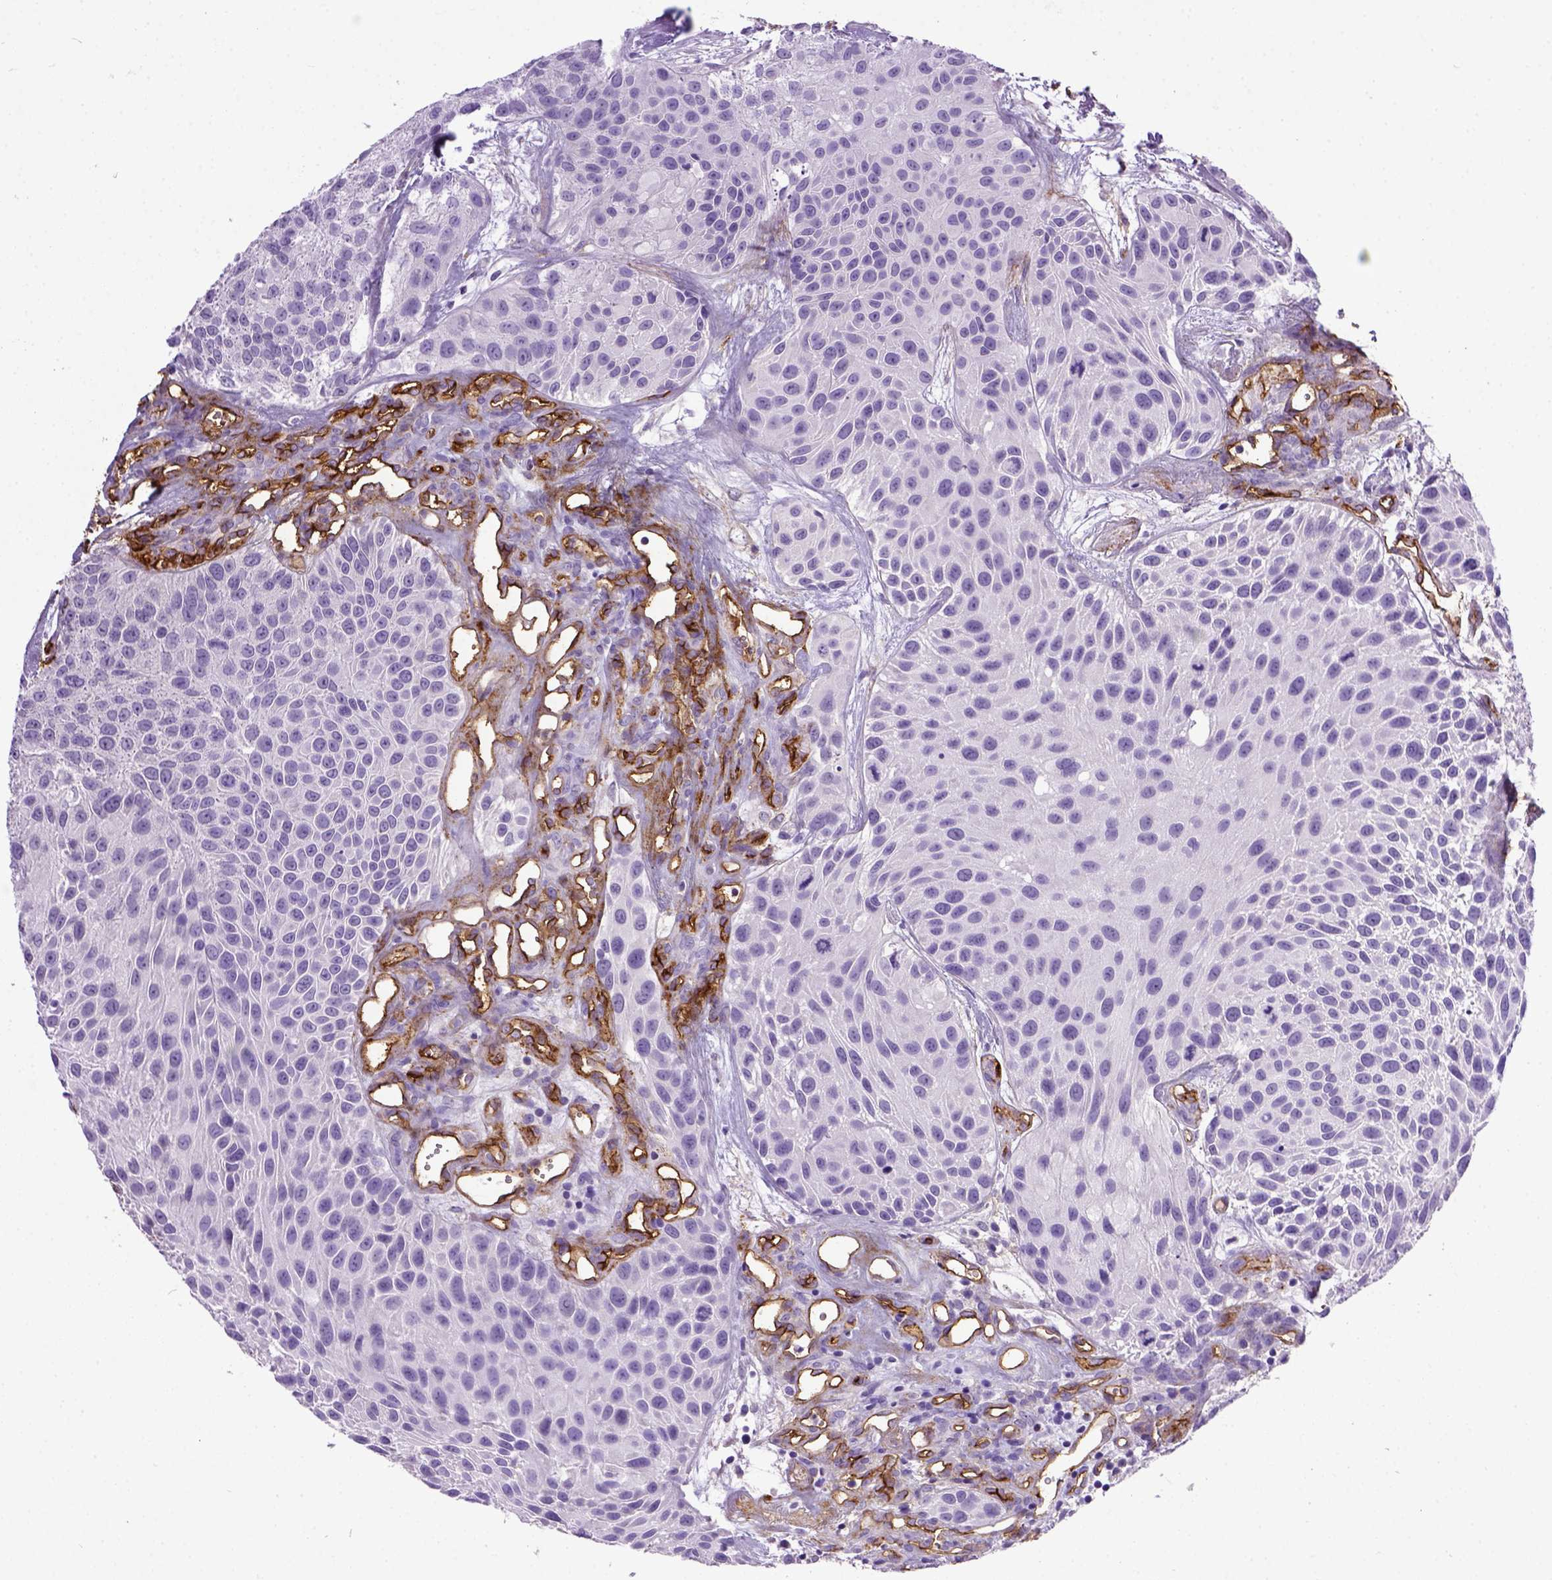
{"staining": {"intensity": "negative", "quantity": "none", "location": "none"}, "tissue": "urothelial cancer", "cell_type": "Tumor cells", "image_type": "cancer", "snomed": [{"axis": "morphology", "description": "Urothelial carcinoma, Low grade"}, {"axis": "topography", "description": "Urinary bladder"}], "caption": "Immunohistochemistry of human urothelial cancer reveals no positivity in tumor cells.", "gene": "ENG", "patient": {"sex": "female", "age": 87}}